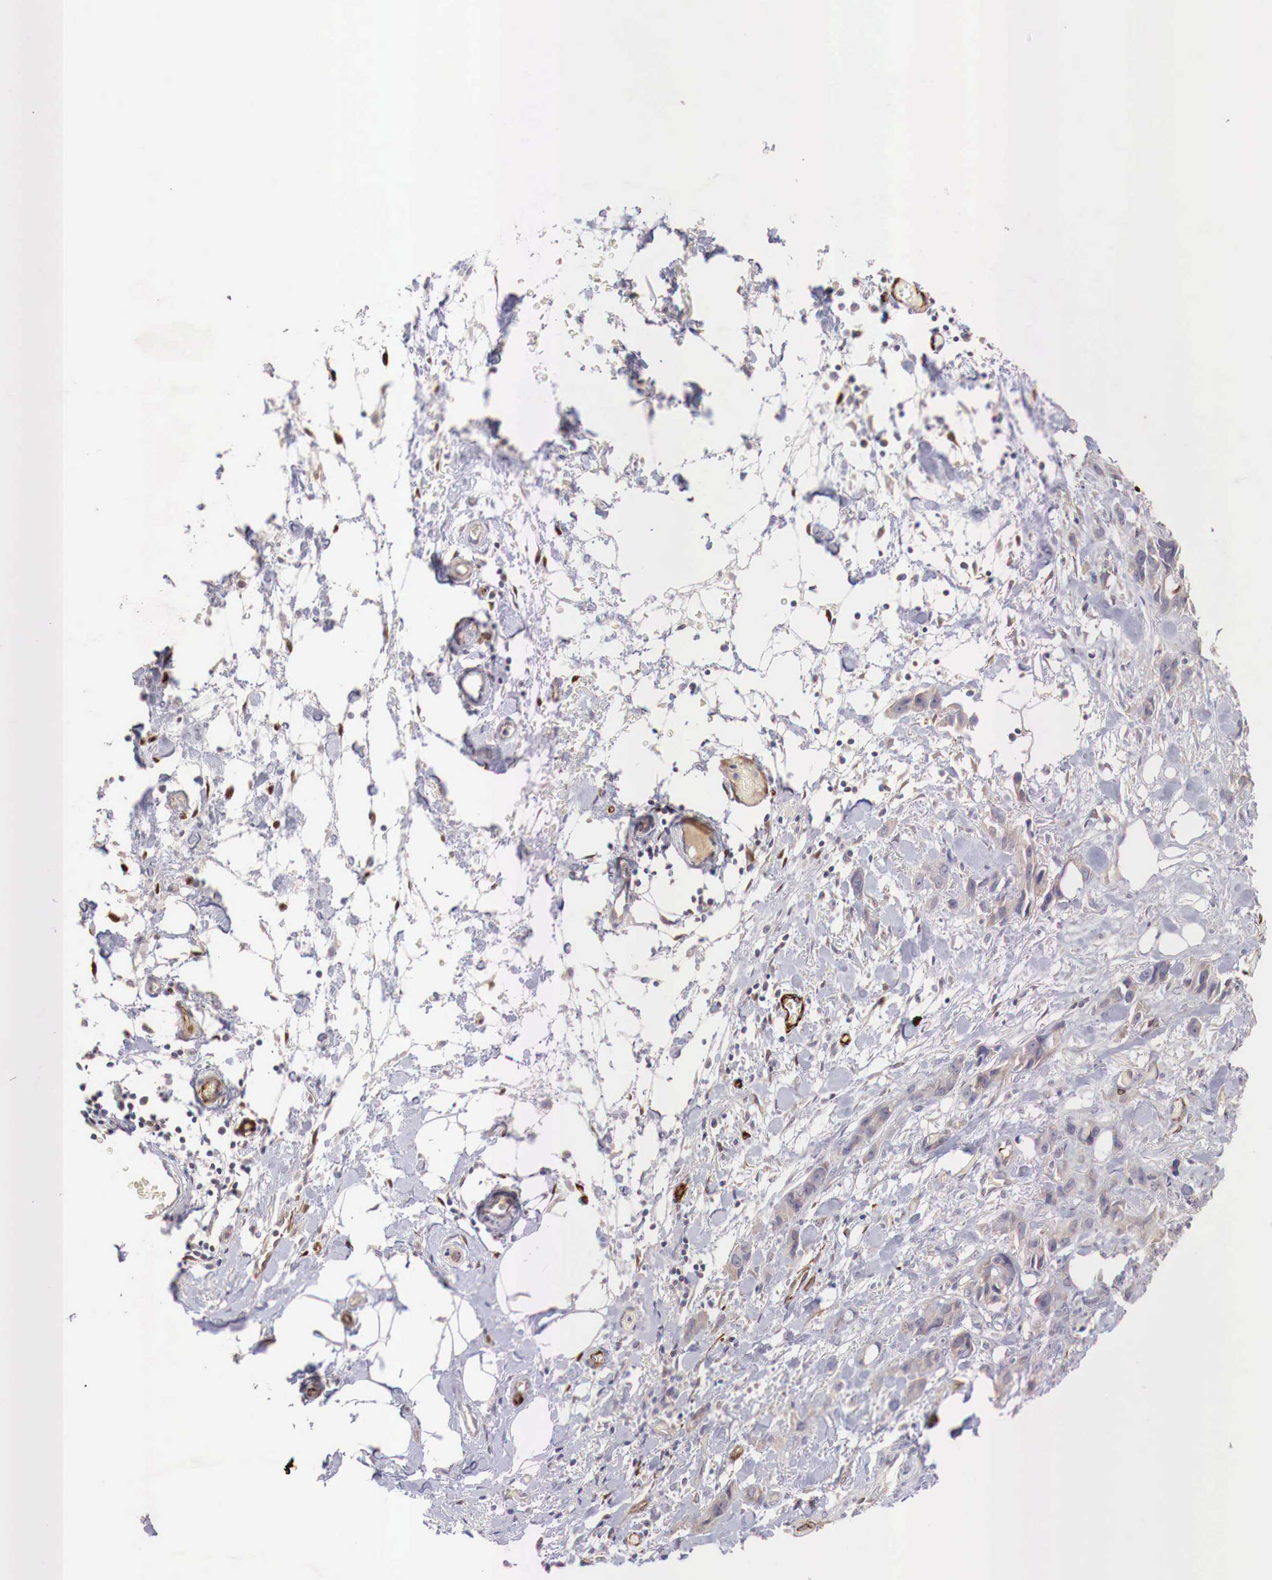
{"staining": {"intensity": "negative", "quantity": "none", "location": "none"}, "tissue": "stomach cancer", "cell_type": "Tumor cells", "image_type": "cancer", "snomed": [{"axis": "morphology", "description": "Adenocarcinoma, NOS"}, {"axis": "topography", "description": "Stomach, upper"}], "caption": "This histopathology image is of stomach cancer (adenocarcinoma) stained with immunohistochemistry (IHC) to label a protein in brown with the nuclei are counter-stained blue. There is no expression in tumor cells.", "gene": "WT1", "patient": {"sex": "male", "age": 47}}